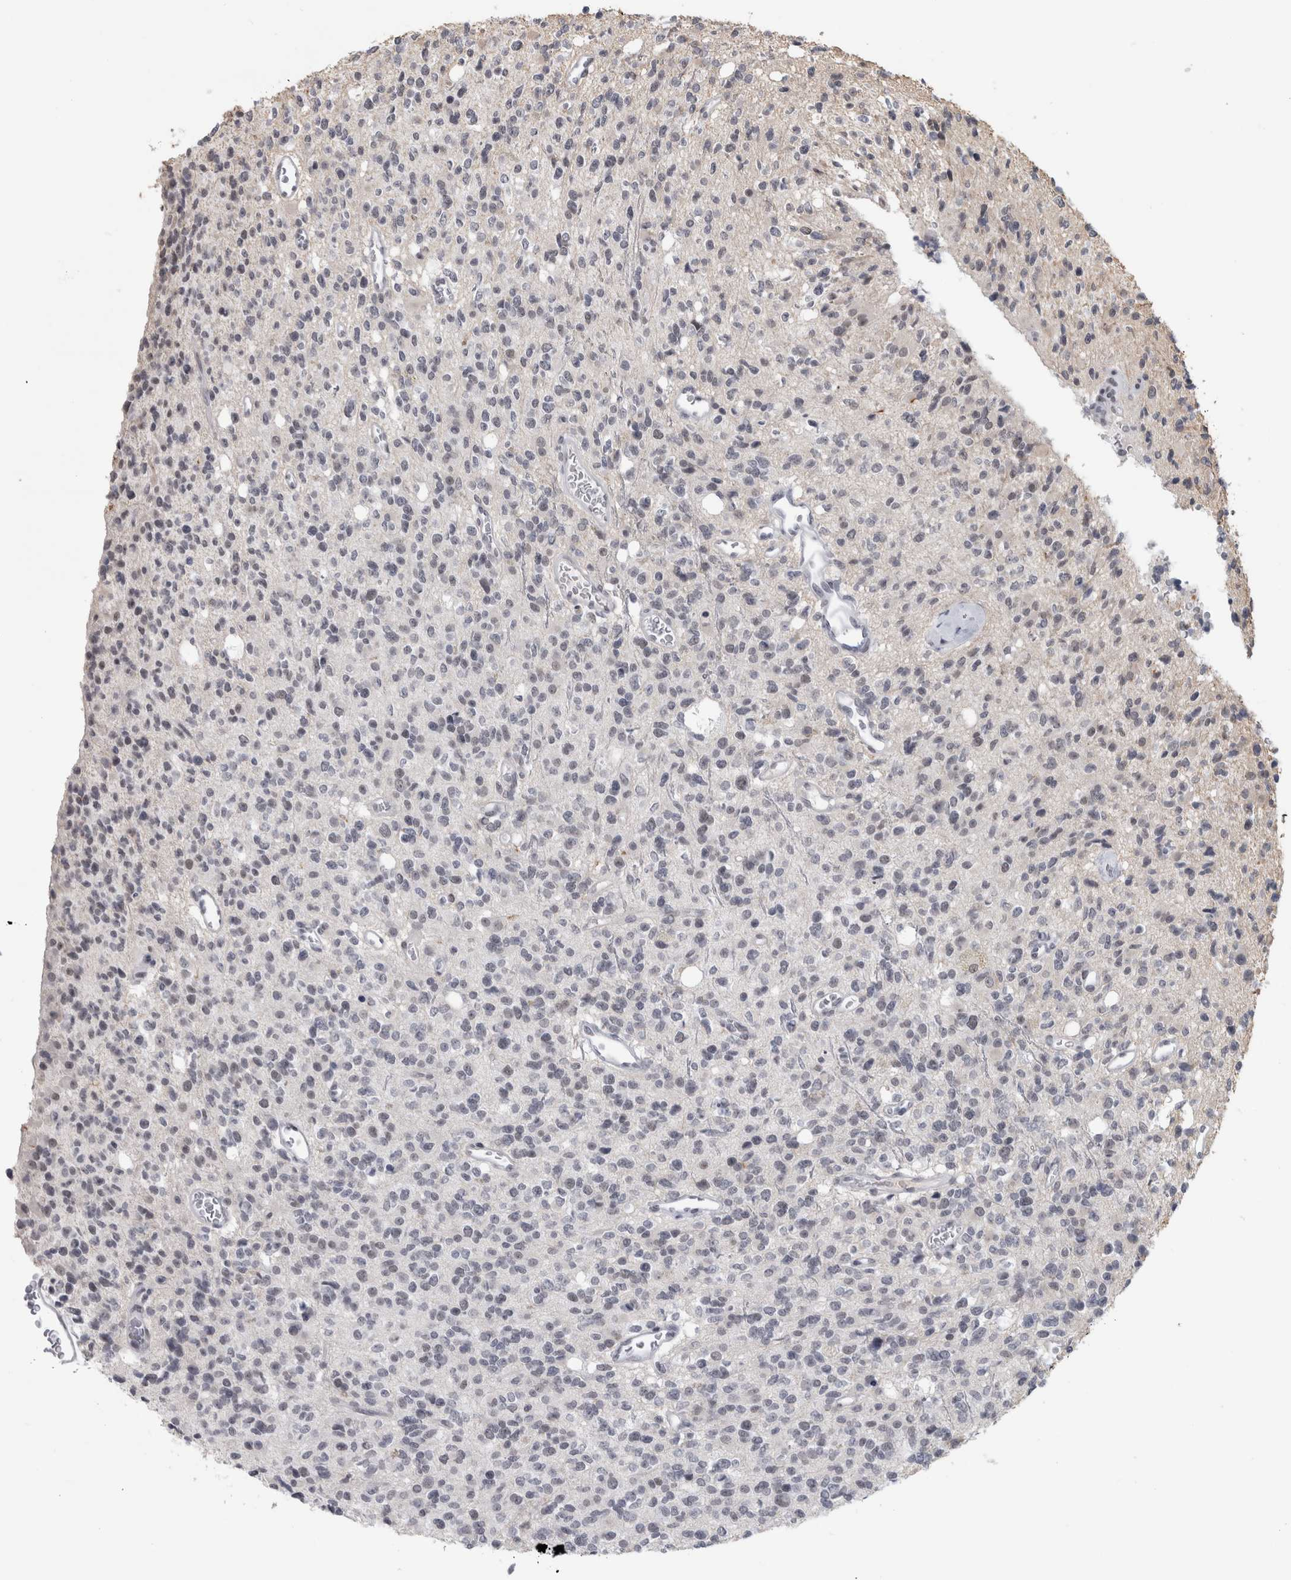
{"staining": {"intensity": "weak", "quantity": "<25%", "location": "nuclear"}, "tissue": "glioma", "cell_type": "Tumor cells", "image_type": "cancer", "snomed": [{"axis": "morphology", "description": "Glioma, malignant, High grade"}, {"axis": "topography", "description": "Brain"}], "caption": "Human malignant glioma (high-grade) stained for a protein using immunohistochemistry shows no positivity in tumor cells.", "gene": "ARID4B", "patient": {"sex": "male", "age": 34}}